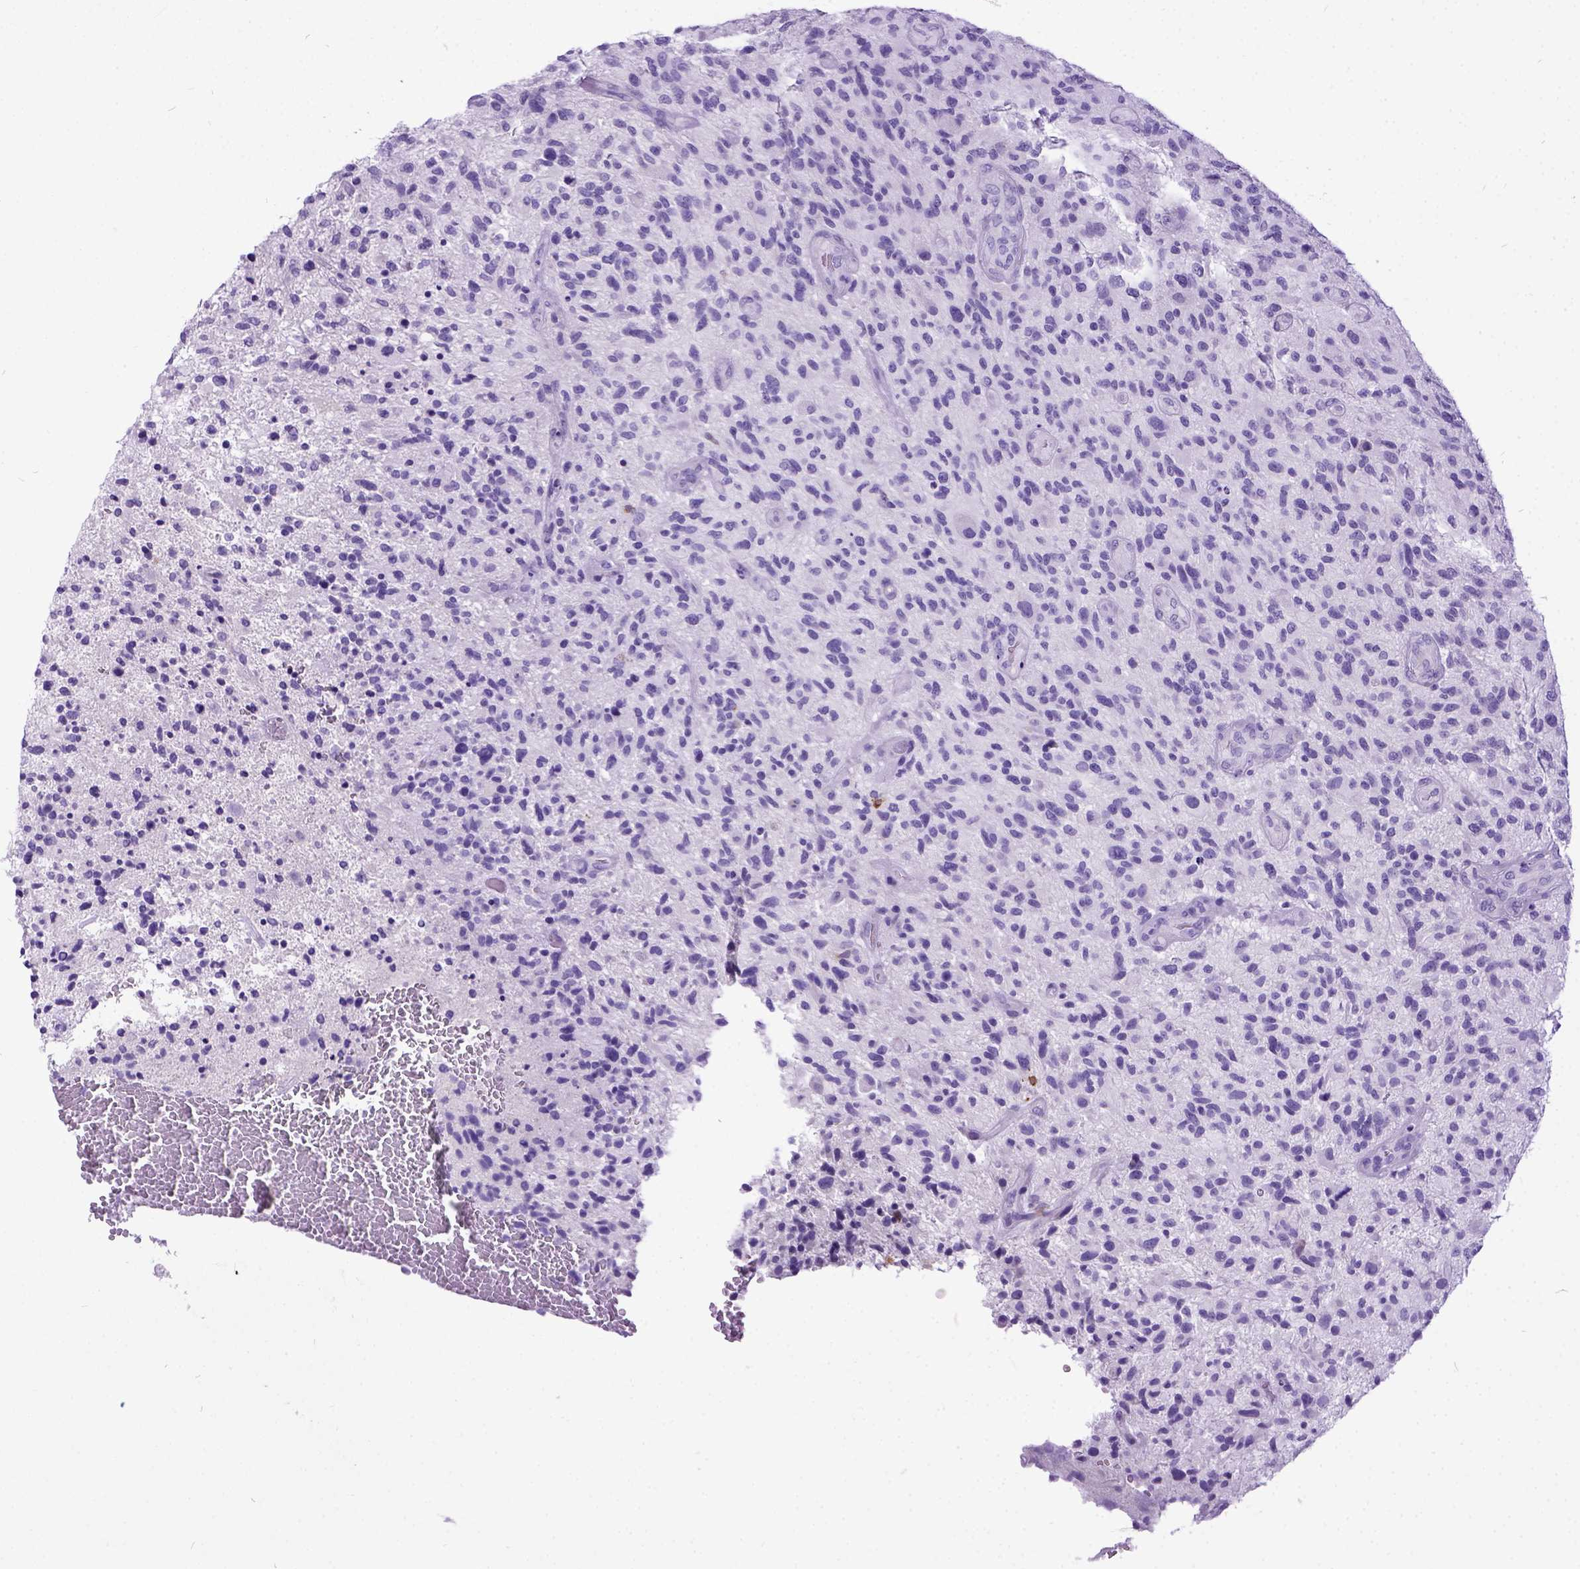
{"staining": {"intensity": "negative", "quantity": "none", "location": "none"}, "tissue": "glioma", "cell_type": "Tumor cells", "image_type": "cancer", "snomed": [{"axis": "morphology", "description": "Glioma, malignant, High grade"}, {"axis": "topography", "description": "Brain"}], "caption": "This micrograph is of high-grade glioma (malignant) stained with immunohistochemistry (IHC) to label a protein in brown with the nuclei are counter-stained blue. There is no staining in tumor cells. (Brightfield microscopy of DAB IHC at high magnification).", "gene": "IGF2", "patient": {"sex": "male", "age": 47}}